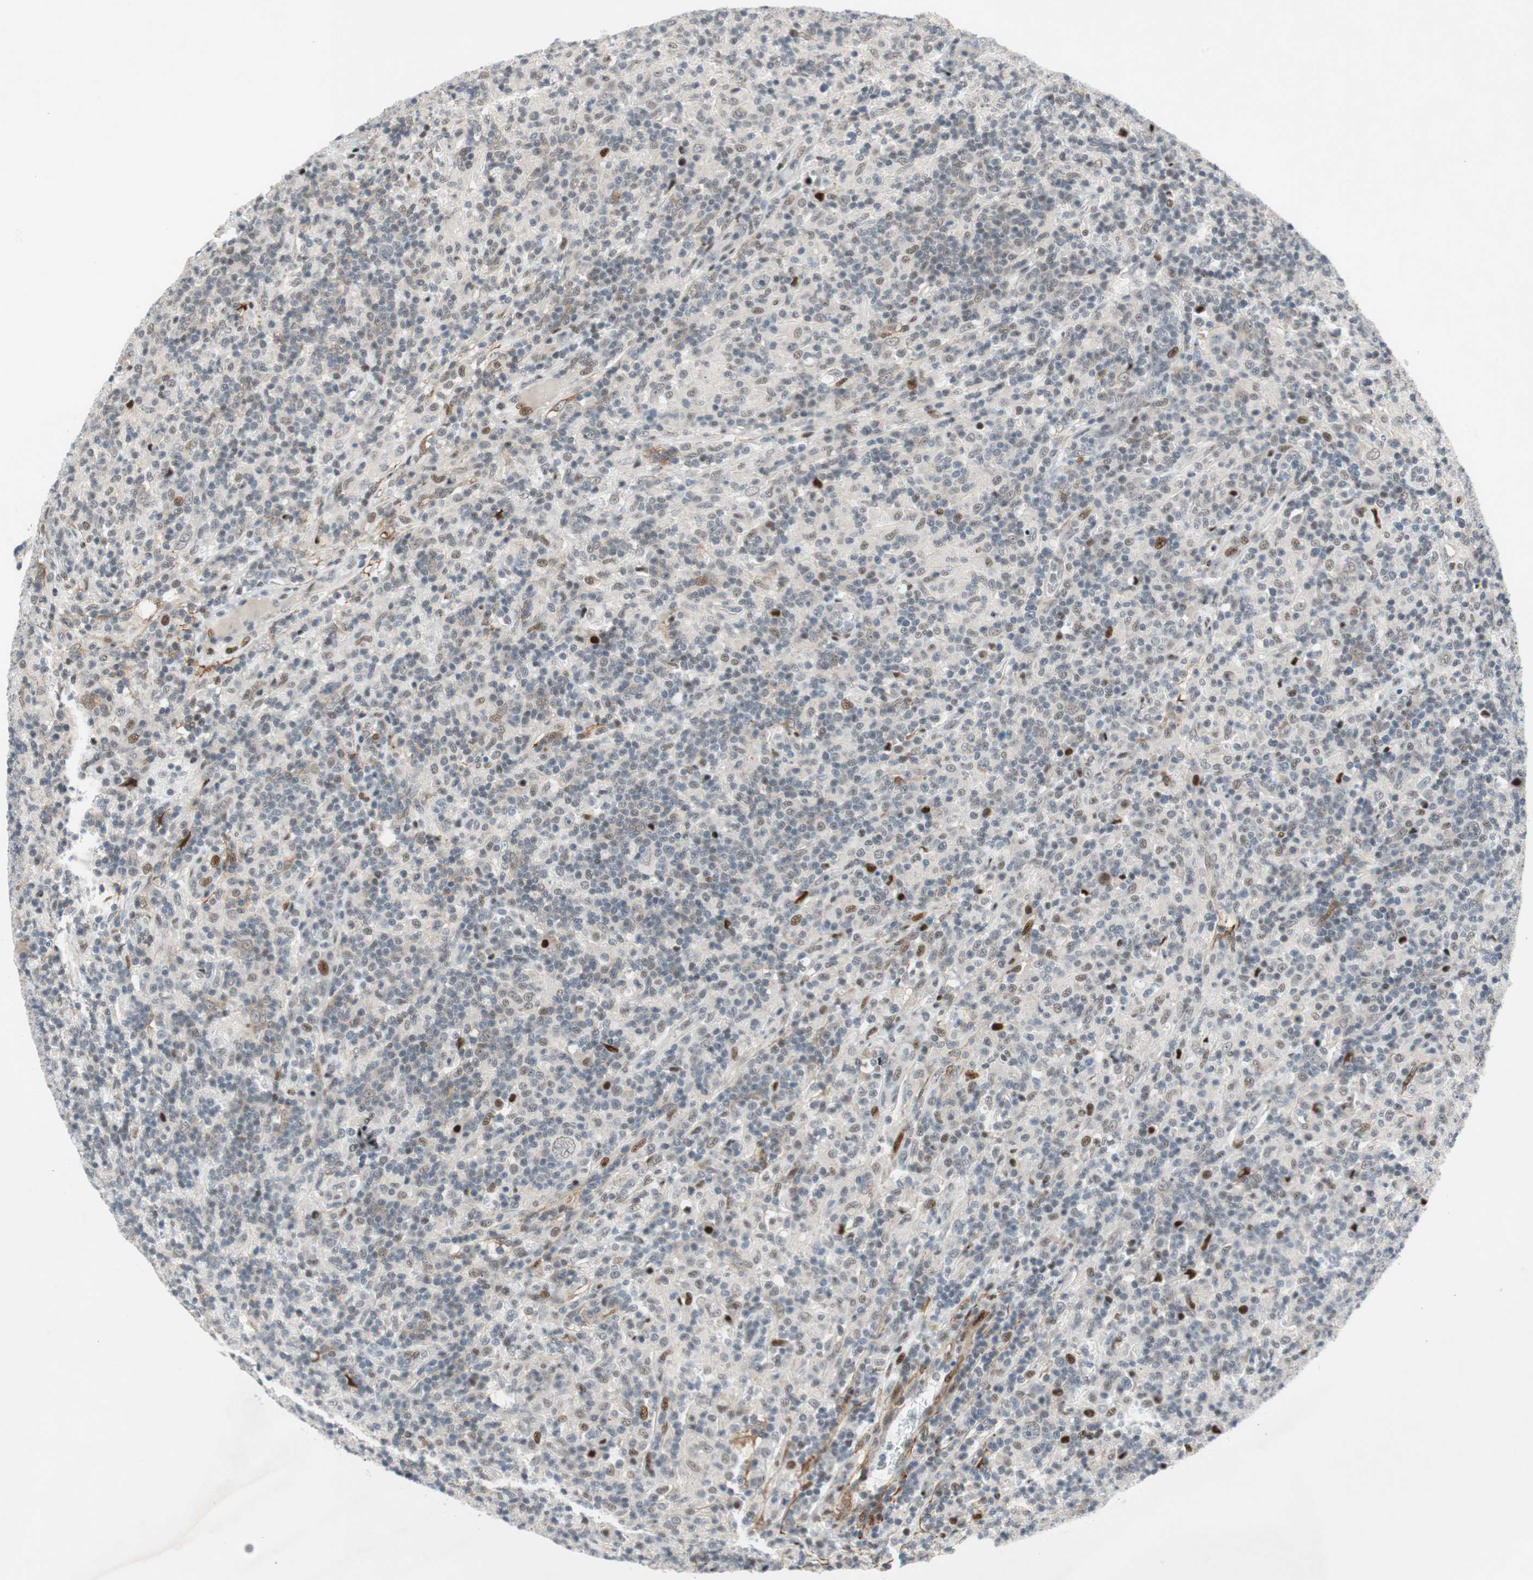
{"staining": {"intensity": "strong", "quantity": ">75%", "location": "nuclear"}, "tissue": "lymphoma", "cell_type": "Tumor cells", "image_type": "cancer", "snomed": [{"axis": "morphology", "description": "Hodgkin's disease, NOS"}, {"axis": "topography", "description": "Lymph node"}], "caption": "DAB immunohistochemical staining of human Hodgkin's disease reveals strong nuclear protein expression in approximately >75% of tumor cells.", "gene": "FBXO44", "patient": {"sex": "male", "age": 70}}